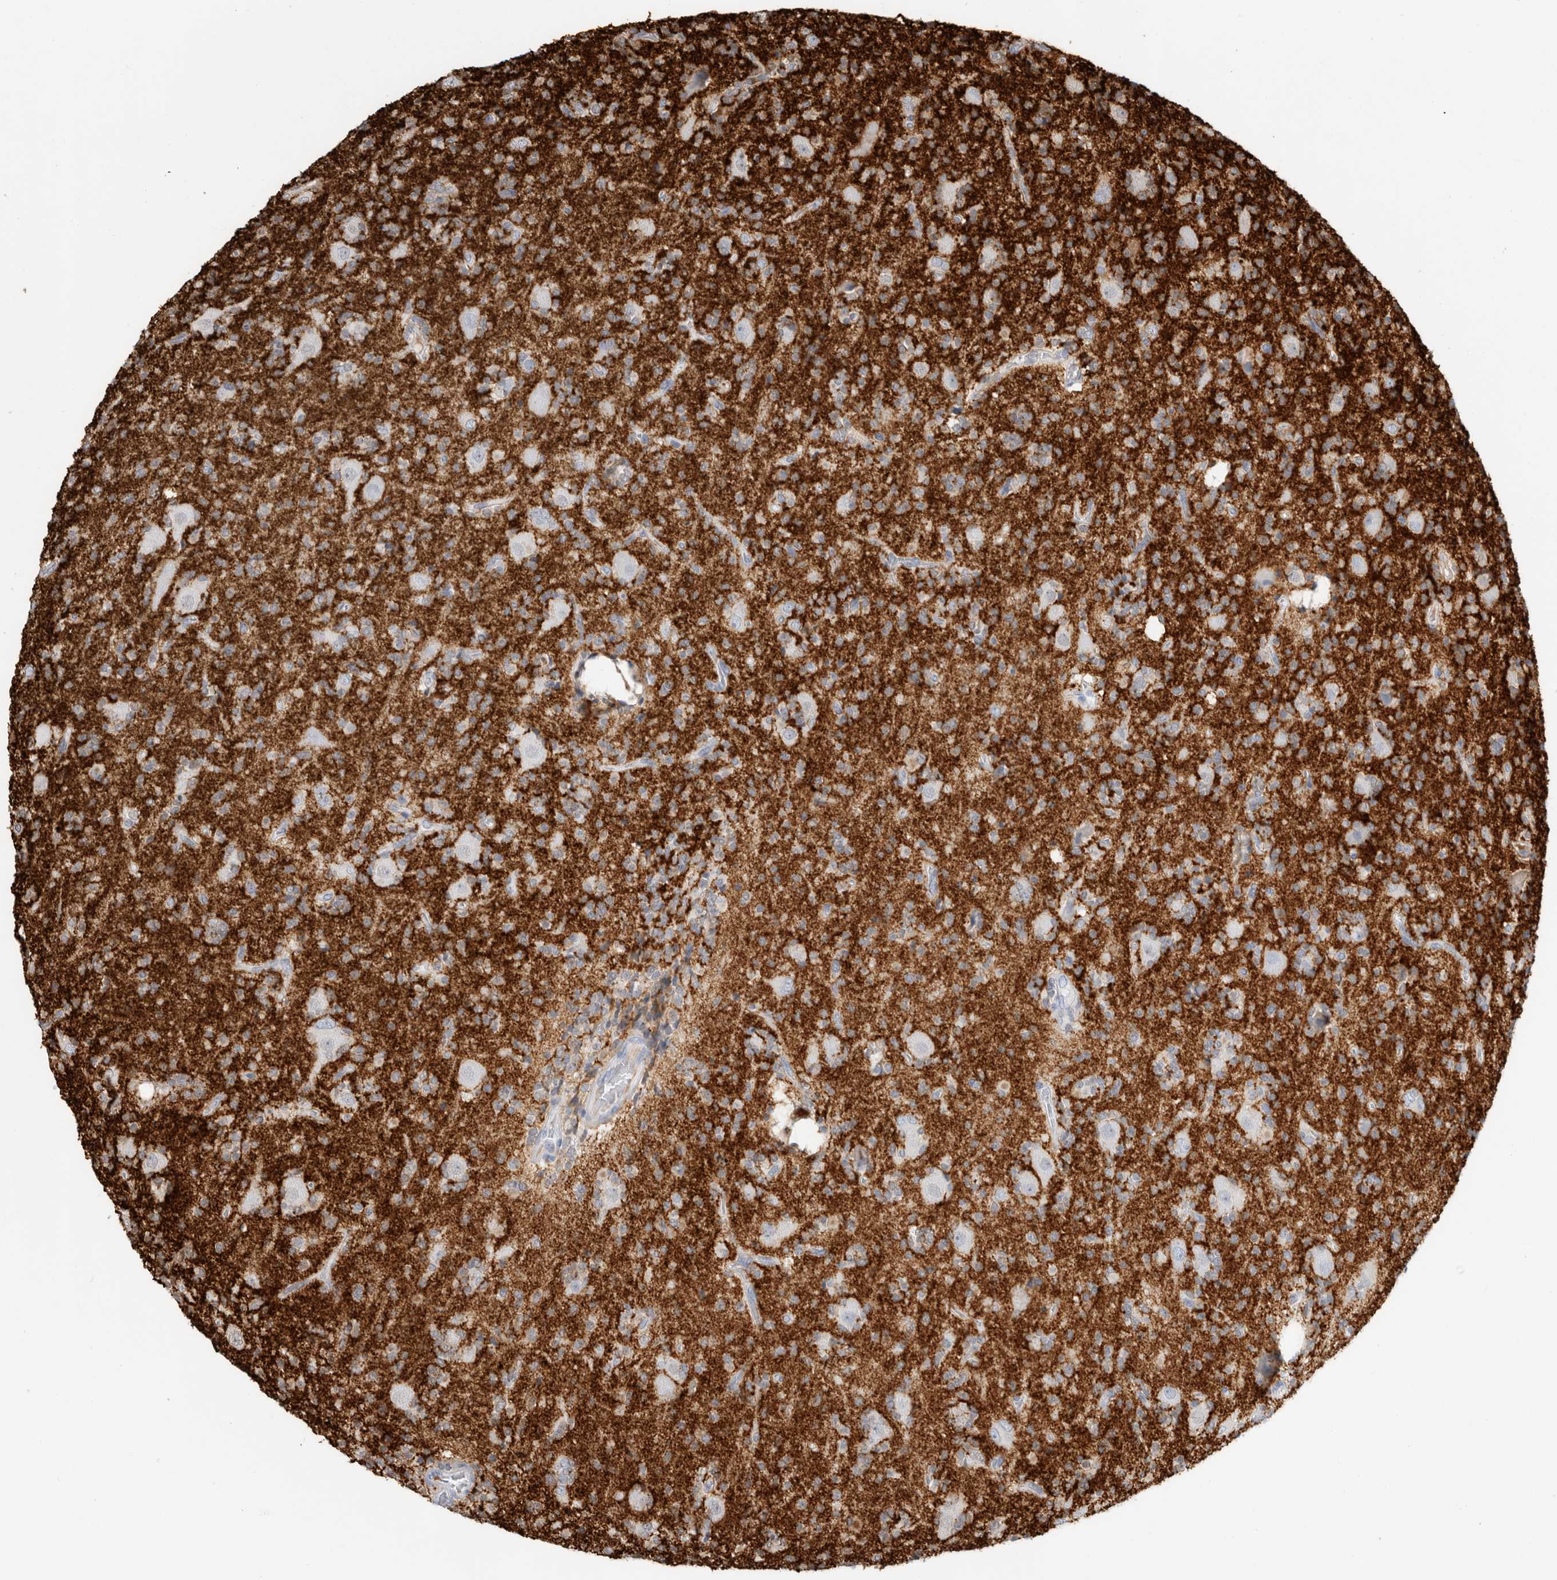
{"staining": {"intensity": "weak", "quantity": "25%-75%", "location": "cytoplasmic/membranous"}, "tissue": "glioma", "cell_type": "Tumor cells", "image_type": "cancer", "snomed": [{"axis": "morphology", "description": "Glioma, malignant, High grade"}, {"axis": "topography", "description": "Brain"}], "caption": "This micrograph exhibits immunohistochemistry staining of human malignant glioma (high-grade), with low weak cytoplasmic/membranous staining in approximately 25%-75% of tumor cells.", "gene": "BCAN", "patient": {"sex": "male", "age": 34}}